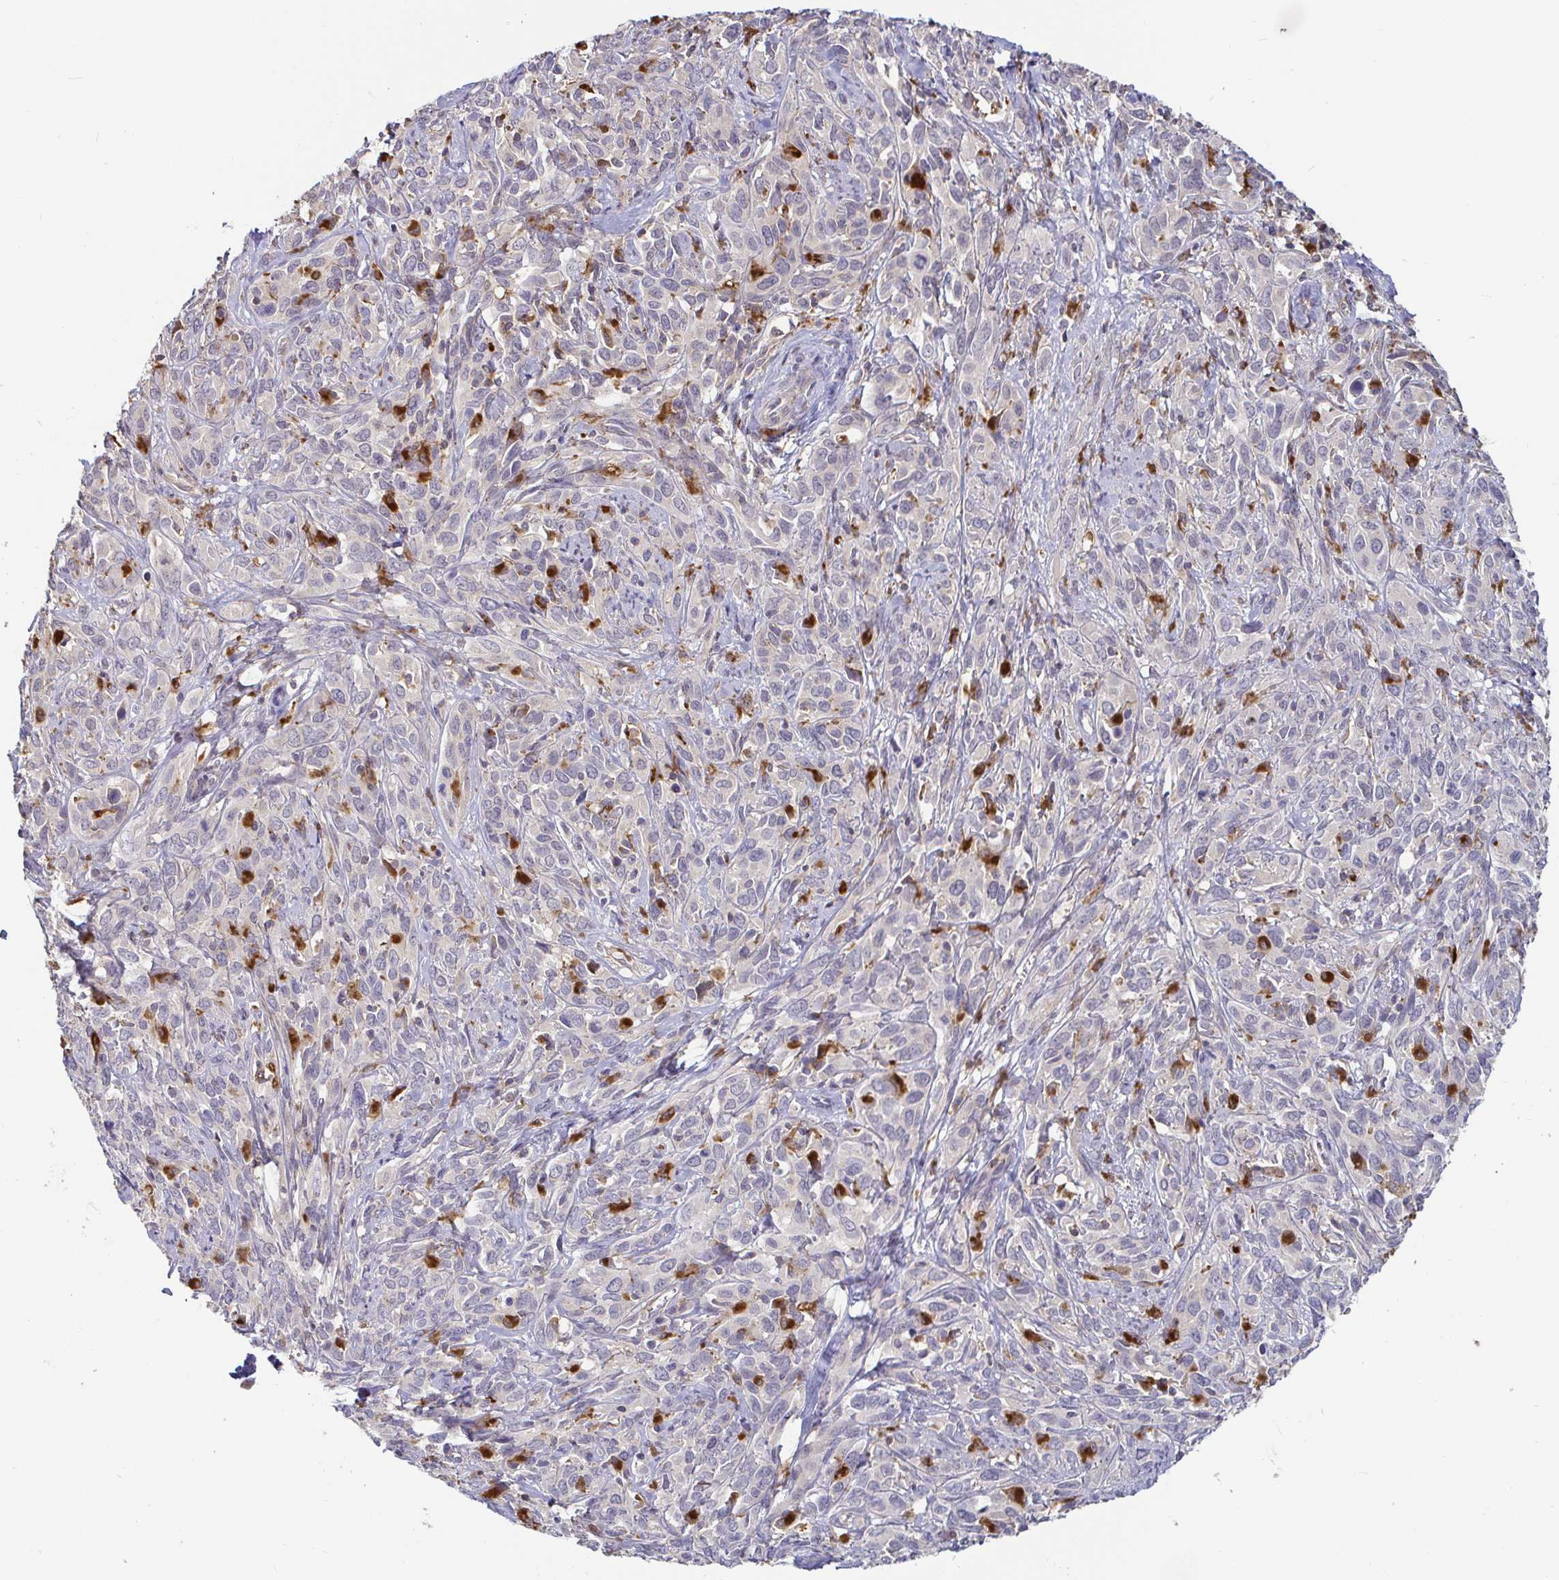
{"staining": {"intensity": "negative", "quantity": "none", "location": "none"}, "tissue": "cervical cancer", "cell_type": "Tumor cells", "image_type": "cancer", "snomed": [{"axis": "morphology", "description": "Normal tissue, NOS"}, {"axis": "morphology", "description": "Squamous cell carcinoma, NOS"}, {"axis": "topography", "description": "Cervix"}], "caption": "Protein analysis of cervical squamous cell carcinoma shows no significant positivity in tumor cells. The staining was performed using DAB (3,3'-diaminobenzidine) to visualize the protein expression in brown, while the nuclei were stained in blue with hematoxylin (Magnification: 20x).", "gene": "CDH18", "patient": {"sex": "female", "age": 51}}